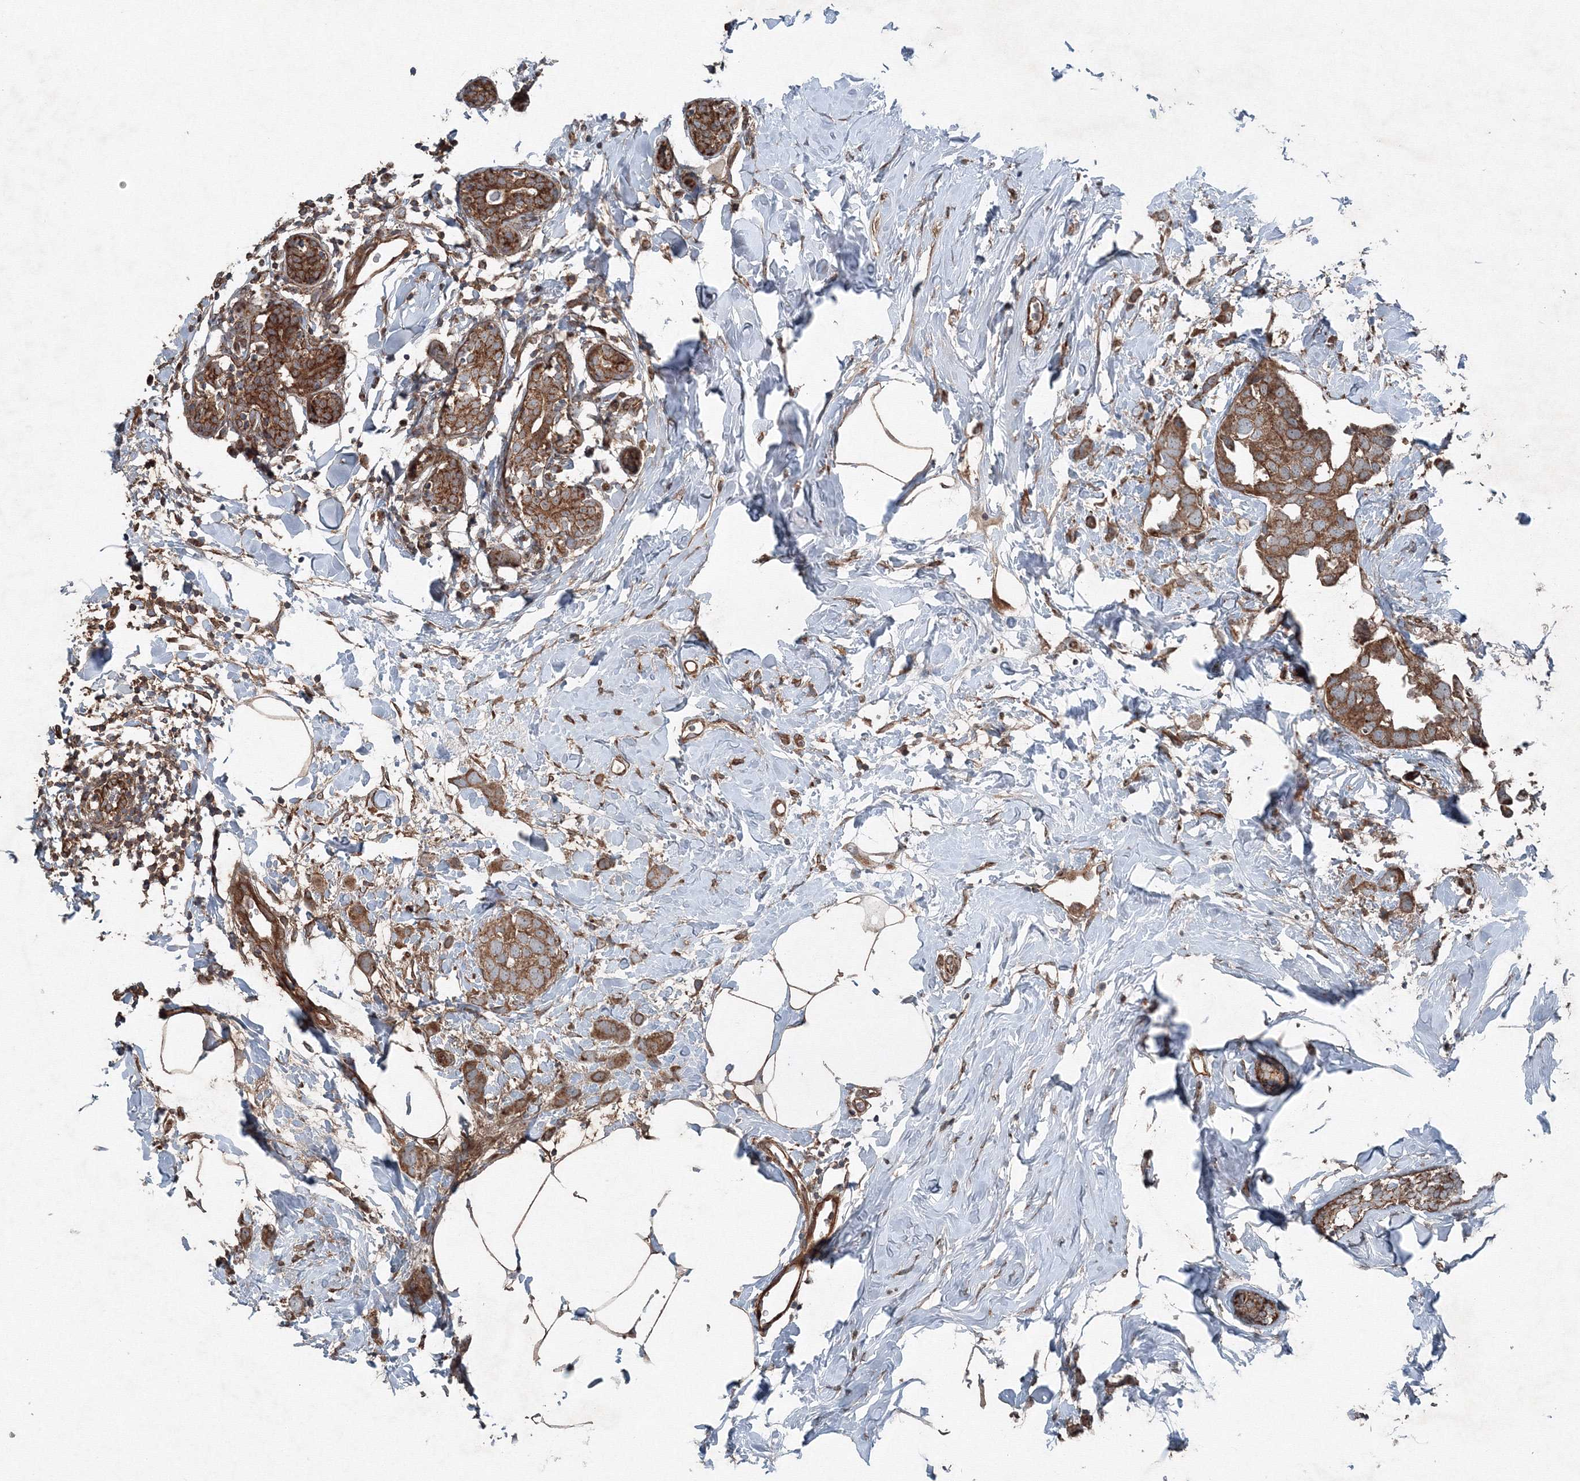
{"staining": {"intensity": "moderate", "quantity": ">75%", "location": "cytoplasmic/membranous"}, "tissue": "breast cancer", "cell_type": "Tumor cells", "image_type": "cancer", "snomed": [{"axis": "morphology", "description": "Normal tissue, NOS"}, {"axis": "morphology", "description": "Duct carcinoma"}, {"axis": "topography", "description": "Breast"}], "caption": "Invasive ductal carcinoma (breast) stained for a protein exhibits moderate cytoplasmic/membranous positivity in tumor cells. The protein of interest is shown in brown color, while the nuclei are stained blue.", "gene": "COPS7B", "patient": {"sex": "female", "age": 50}}